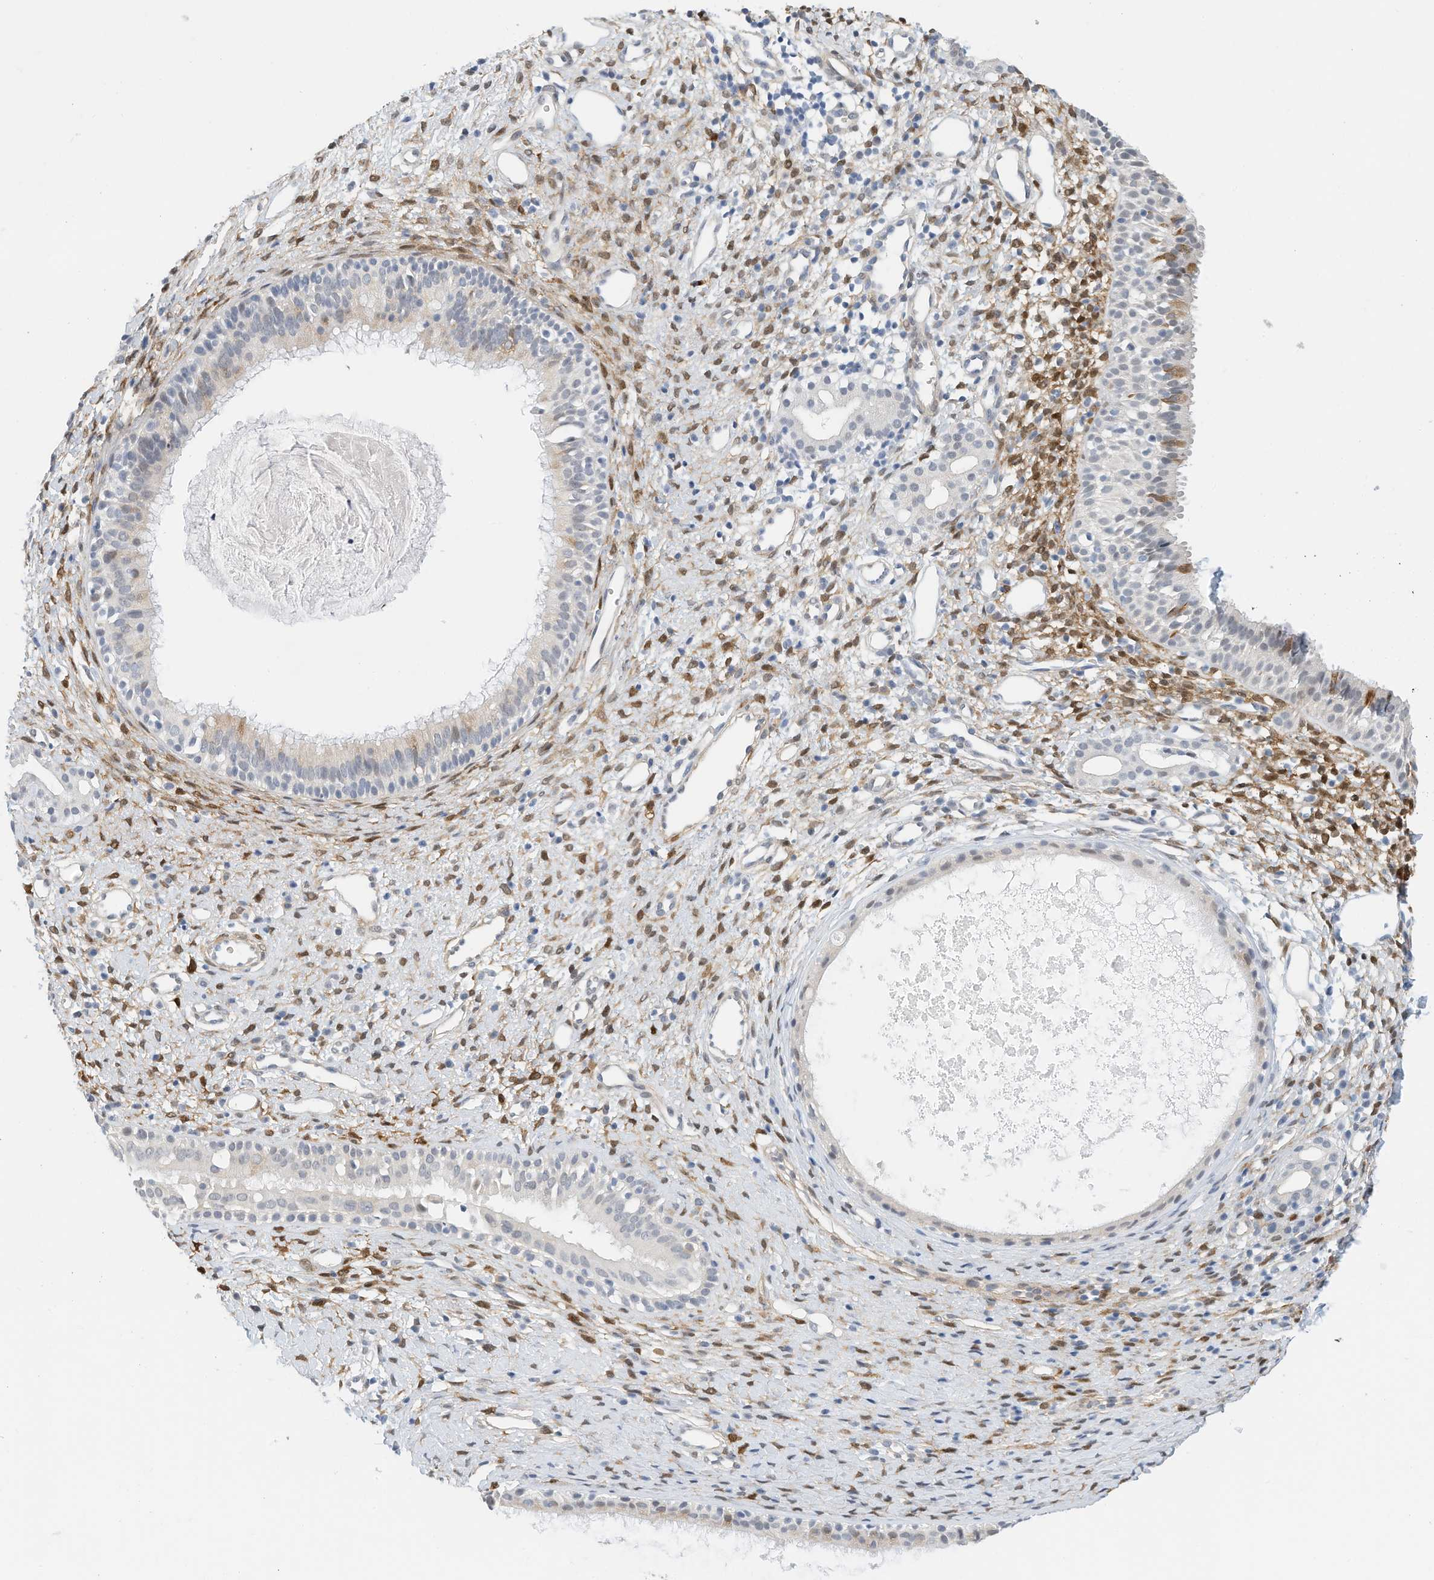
{"staining": {"intensity": "moderate", "quantity": "<25%", "location": "cytoplasmic/membranous"}, "tissue": "nasopharynx", "cell_type": "Respiratory epithelial cells", "image_type": "normal", "snomed": [{"axis": "morphology", "description": "Normal tissue, NOS"}, {"axis": "topography", "description": "Nasopharynx"}], "caption": "Protein staining by immunohistochemistry (IHC) displays moderate cytoplasmic/membranous staining in approximately <25% of respiratory epithelial cells in unremarkable nasopharynx.", "gene": "ARHGAP28", "patient": {"sex": "male", "age": 22}}